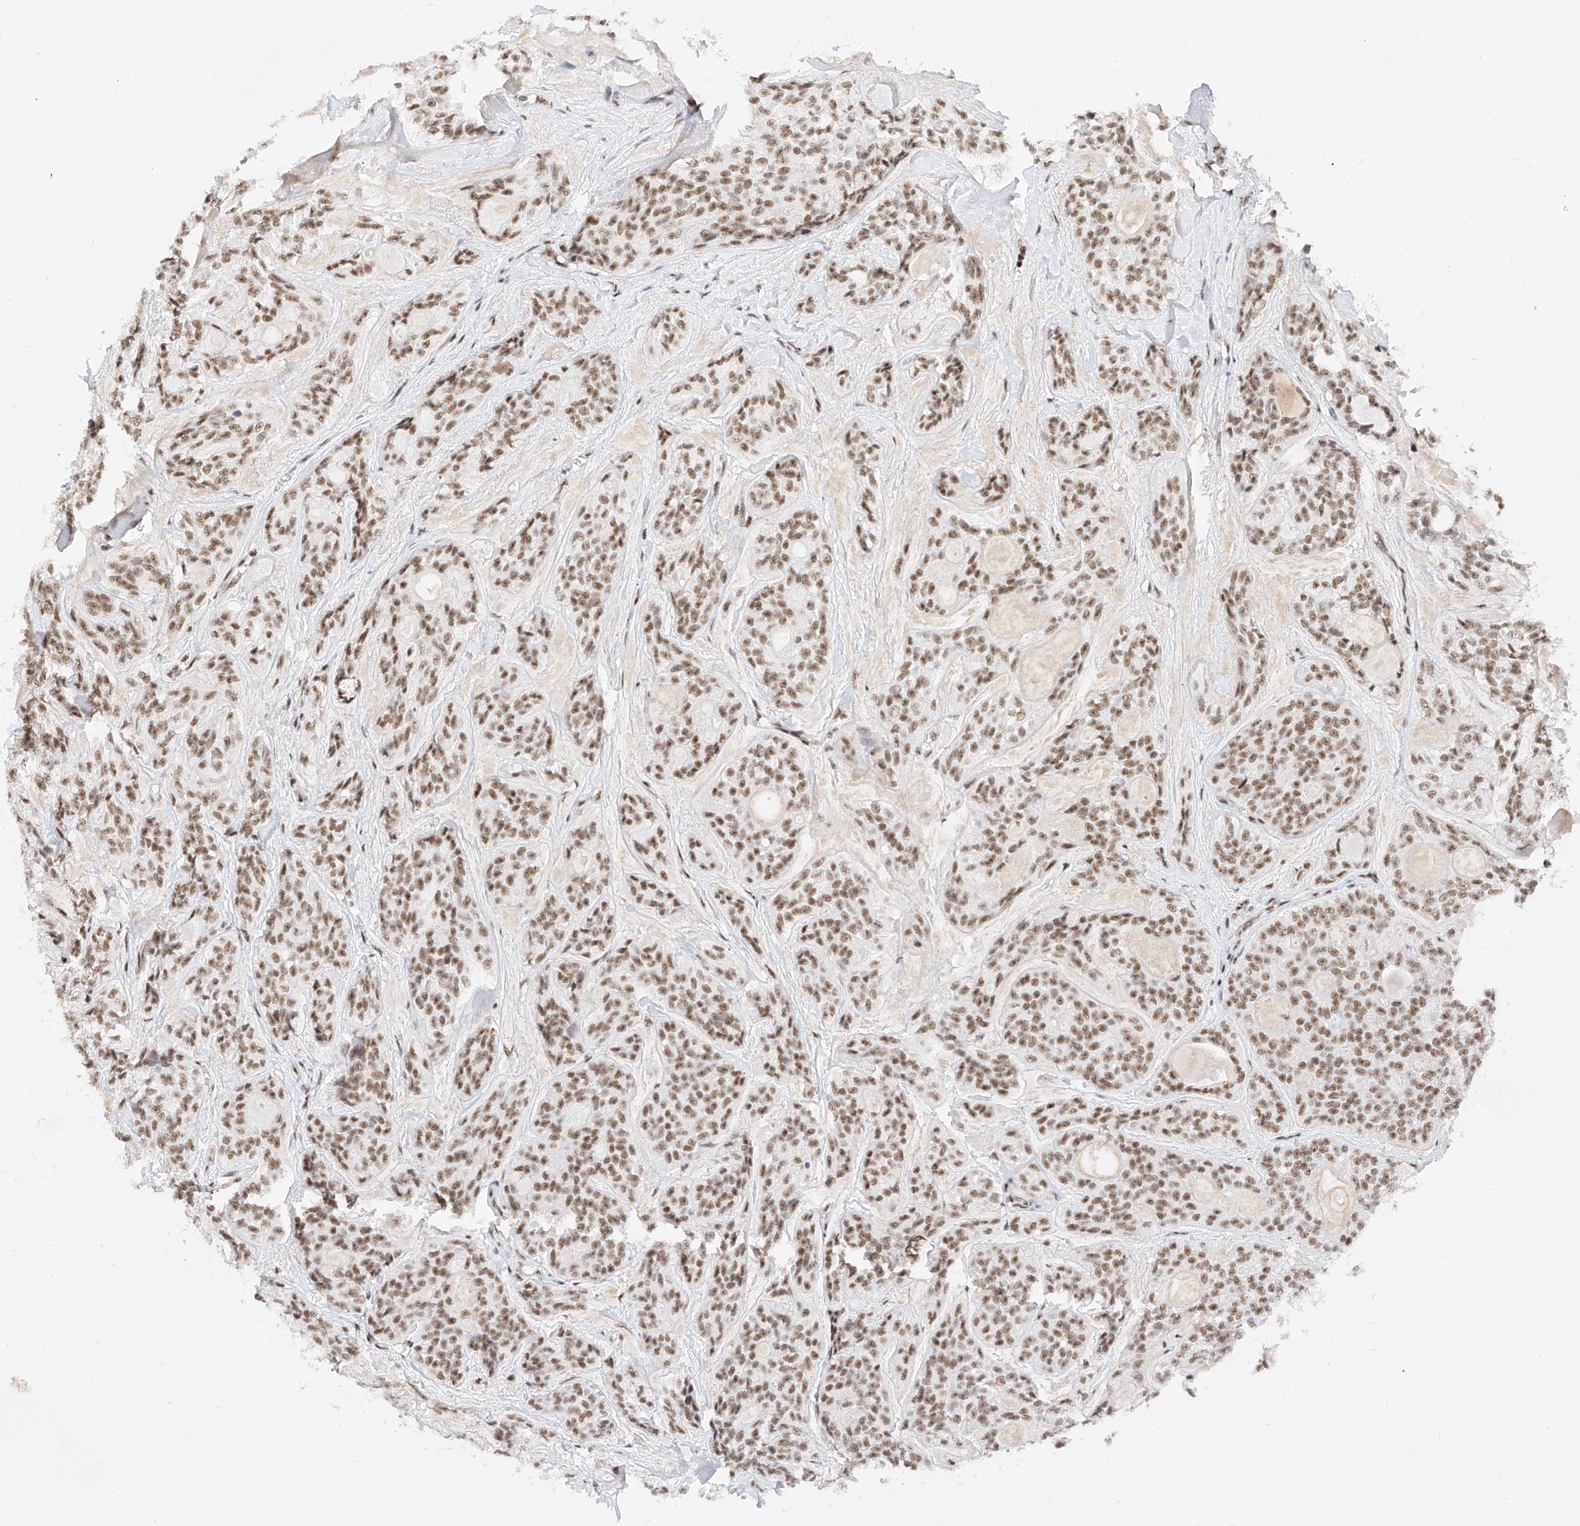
{"staining": {"intensity": "moderate", "quantity": ">75%", "location": "nuclear"}, "tissue": "head and neck cancer", "cell_type": "Tumor cells", "image_type": "cancer", "snomed": [{"axis": "morphology", "description": "Adenocarcinoma, NOS"}, {"axis": "topography", "description": "Head-Neck"}], "caption": "This histopathology image shows immunohistochemistry (IHC) staining of head and neck adenocarcinoma, with medium moderate nuclear positivity in about >75% of tumor cells.", "gene": "NRF1", "patient": {"sex": "male", "age": 66}}